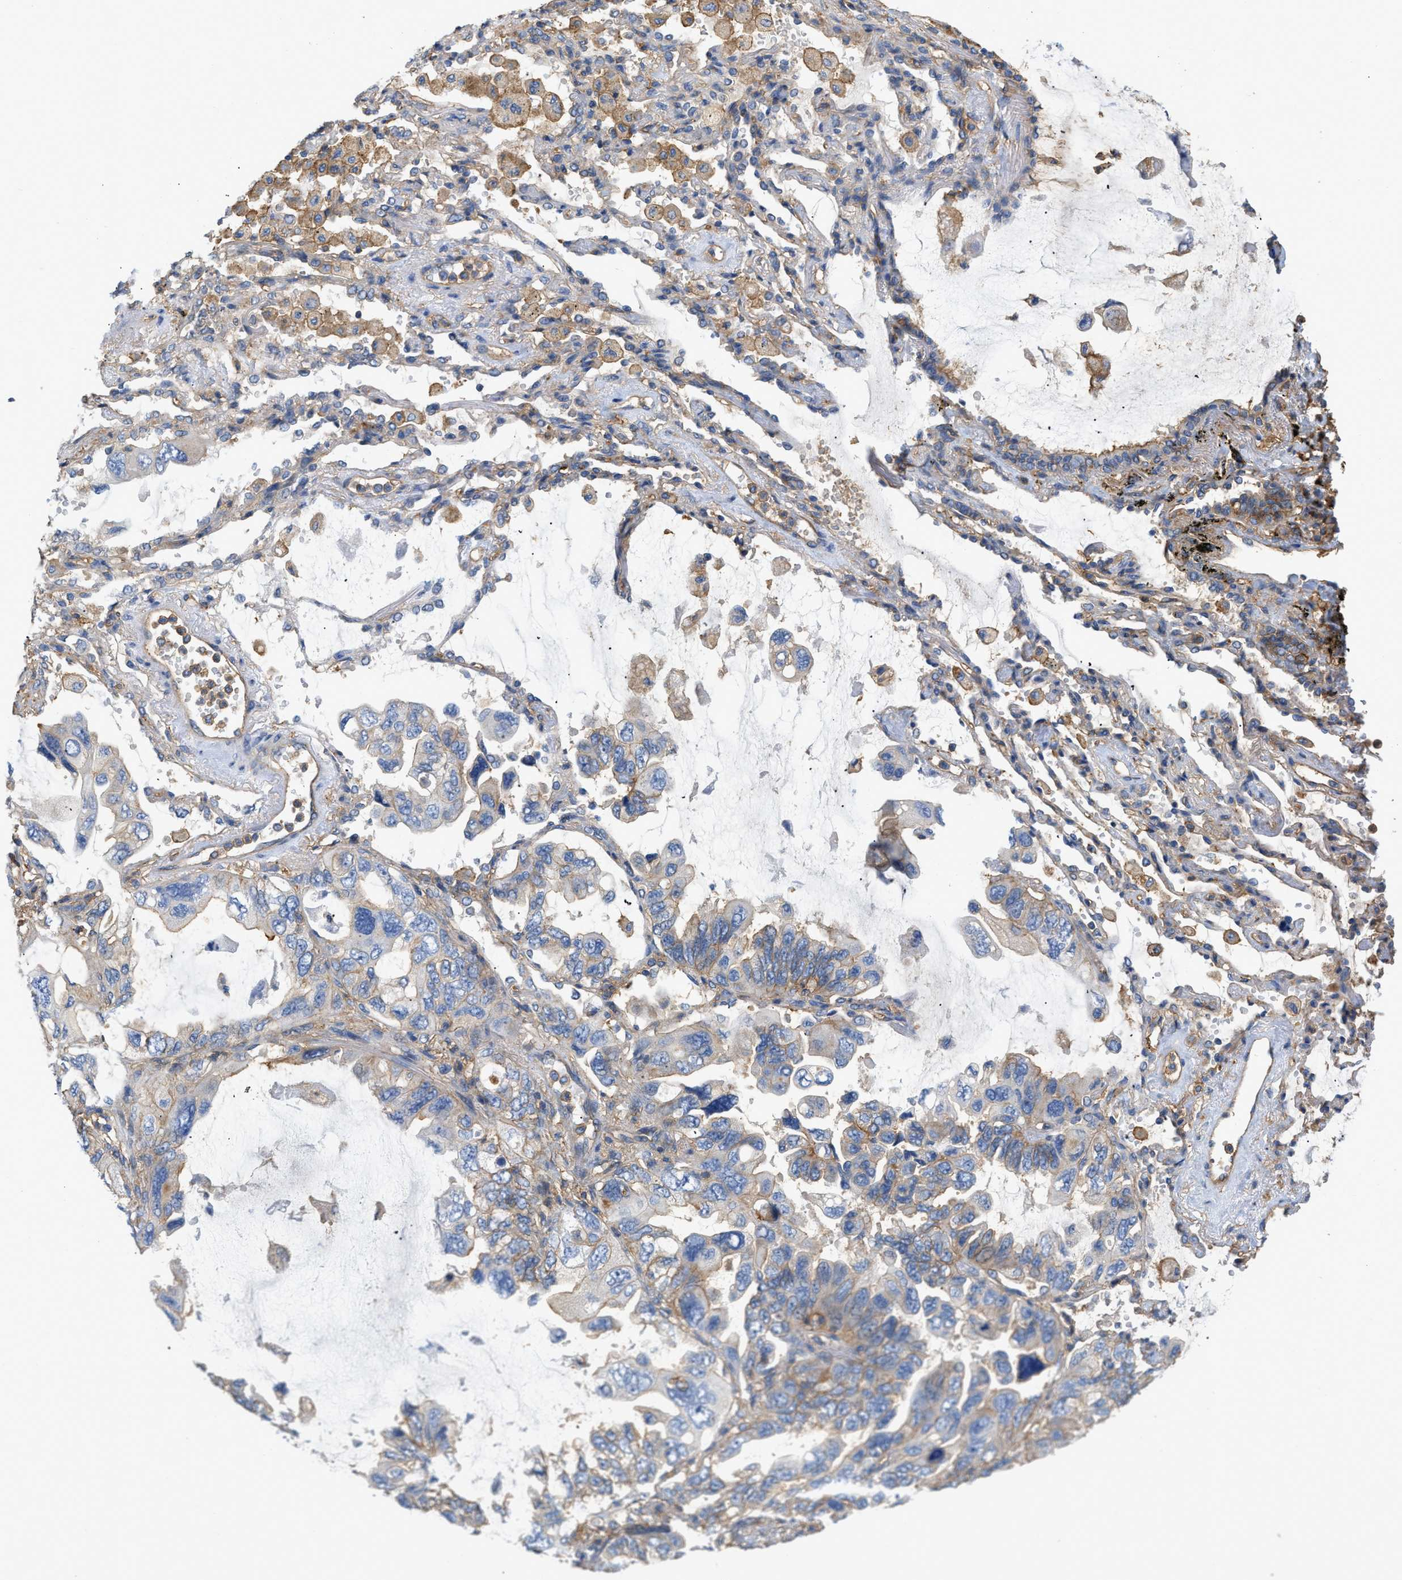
{"staining": {"intensity": "moderate", "quantity": "<25%", "location": "cytoplasmic/membranous"}, "tissue": "lung cancer", "cell_type": "Tumor cells", "image_type": "cancer", "snomed": [{"axis": "morphology", "description": "Squamous cell carcinoma, NOS"}, {"axis": "topography", "description": "Lung"}], "caption": "DAB (3,3'-diaminobenzidine) immunohistochemical staining of lung cancer (squamous cell carcinoma) reveals moderate cytoplasmic/membranous protein positivity in approximately <25% of tumor cells.", "gene": "GNB4", "patient": {"sex": "female", "age": 73}}